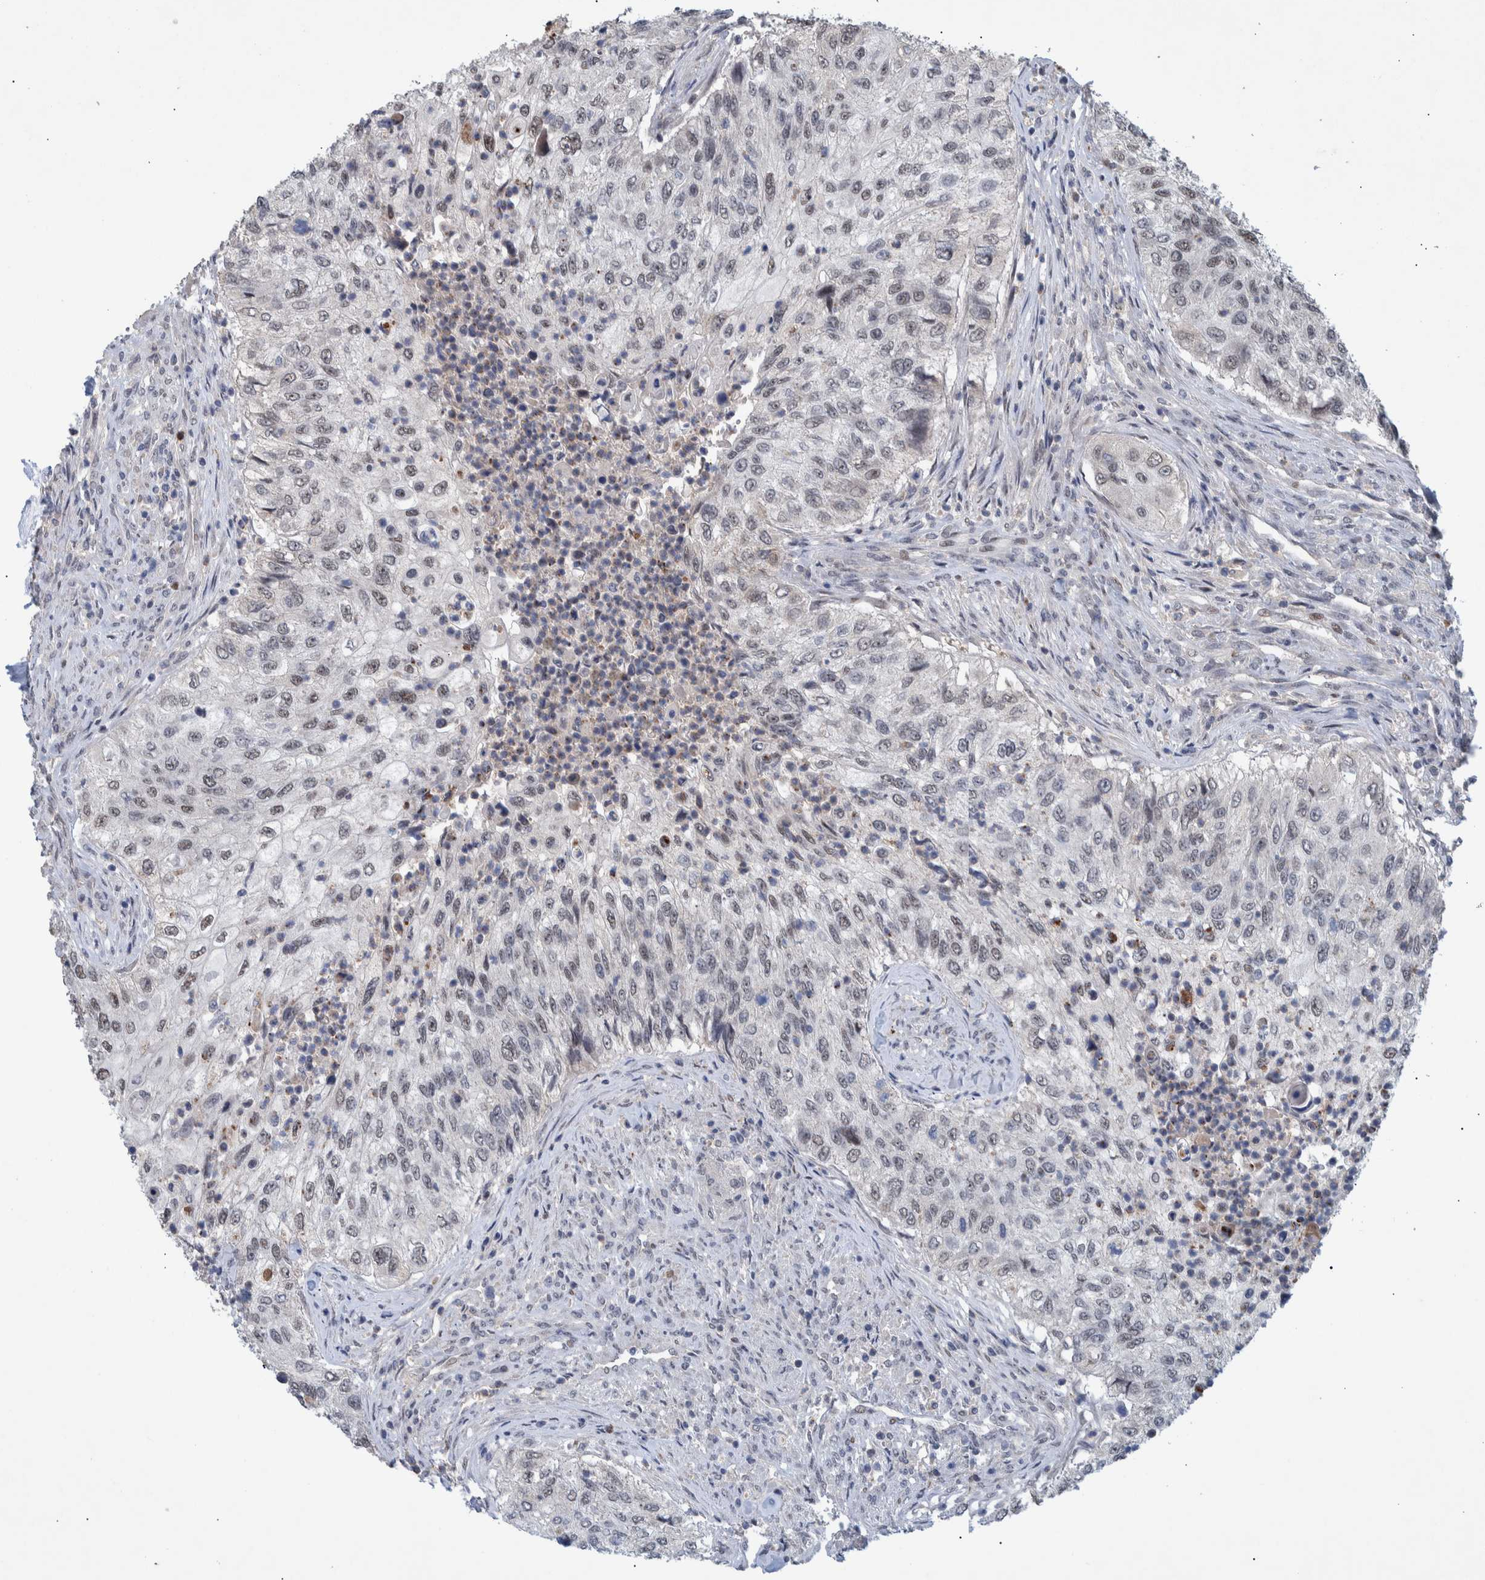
{"staining": {"intensity": "weak", "quantity": "25%-75%", "location": "nuclear"}, "tissue": "urothelial cancer", "cell_type": "Tumor cells", "image_type": "cancer", "snomed": [{"axis": "morphology", "description": "Urothelial carcinoma, High grade"}, {"axis": "topography", "description": "Urinary bladder"}], "caption": "There is low levels of weak nuclear expression in tumor cells of urothelial cancer, as demonstrated by immunohistochemical staining (brown color).", "gene": "ESRP1", "patient": {"sex": "female", "age": 60}}